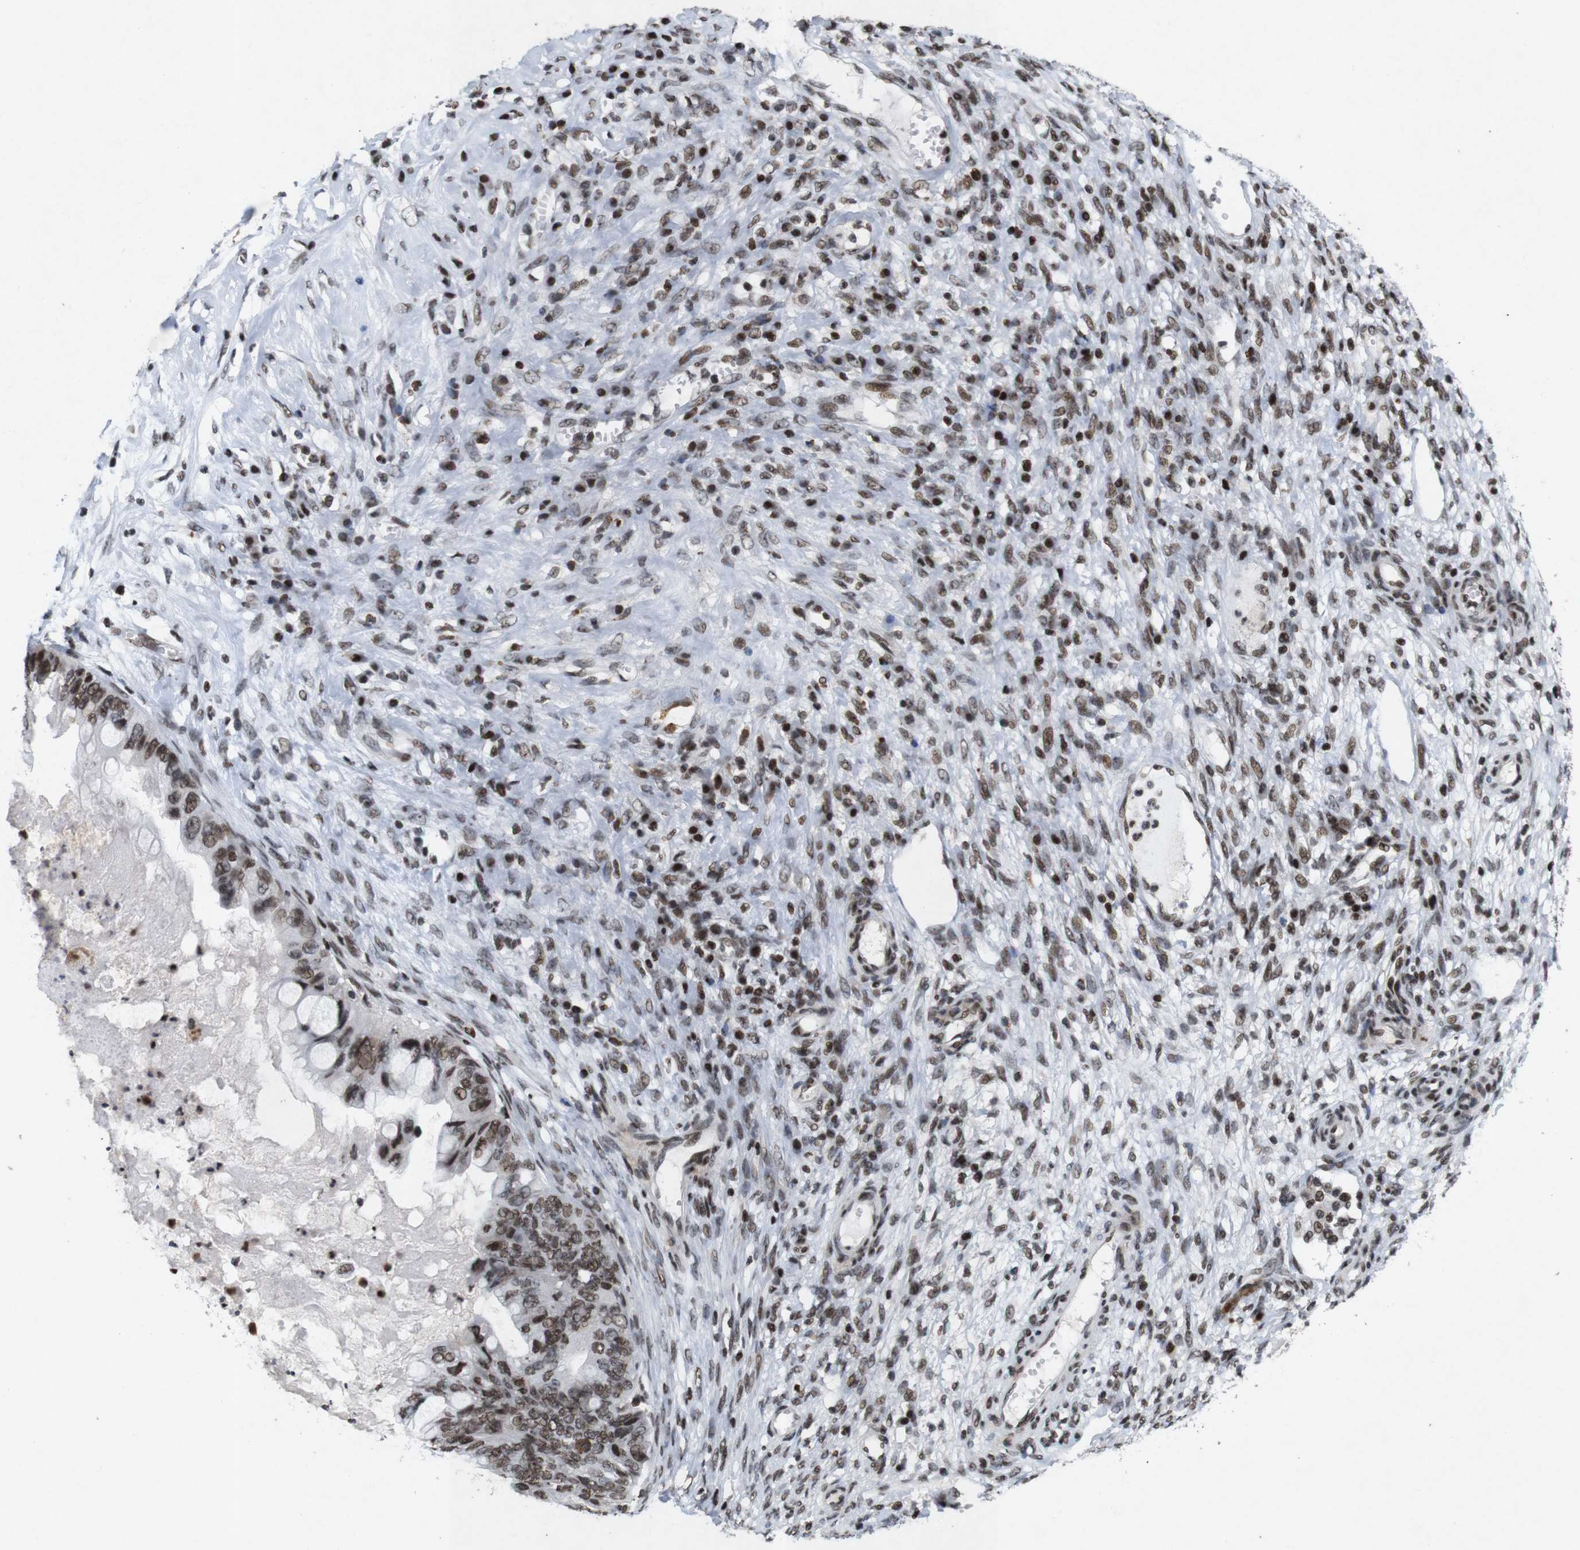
{"staining": {"intensity": "moderate", "quantity": ">75%", "location": "nuclear"}, "tissue": "ovarian cancer", "cell_type": "Tumor cells", "image_type": "cancer", "snomed": [{"axis": "morphology", "description": "Cystadenocarcinoma, mucinous, NOS"}, {"axis": "topography", "description": "Ovary"}], "caption": "High-power microscopy captured an IHC micrograph of ovarian cancer (mucinous cystadenocarcinoma), revealing moderate nuclear staining in about >75% of tumor cells.", "gene": "MAGEH1", "patient": {"sex": "female", "age": 80}}